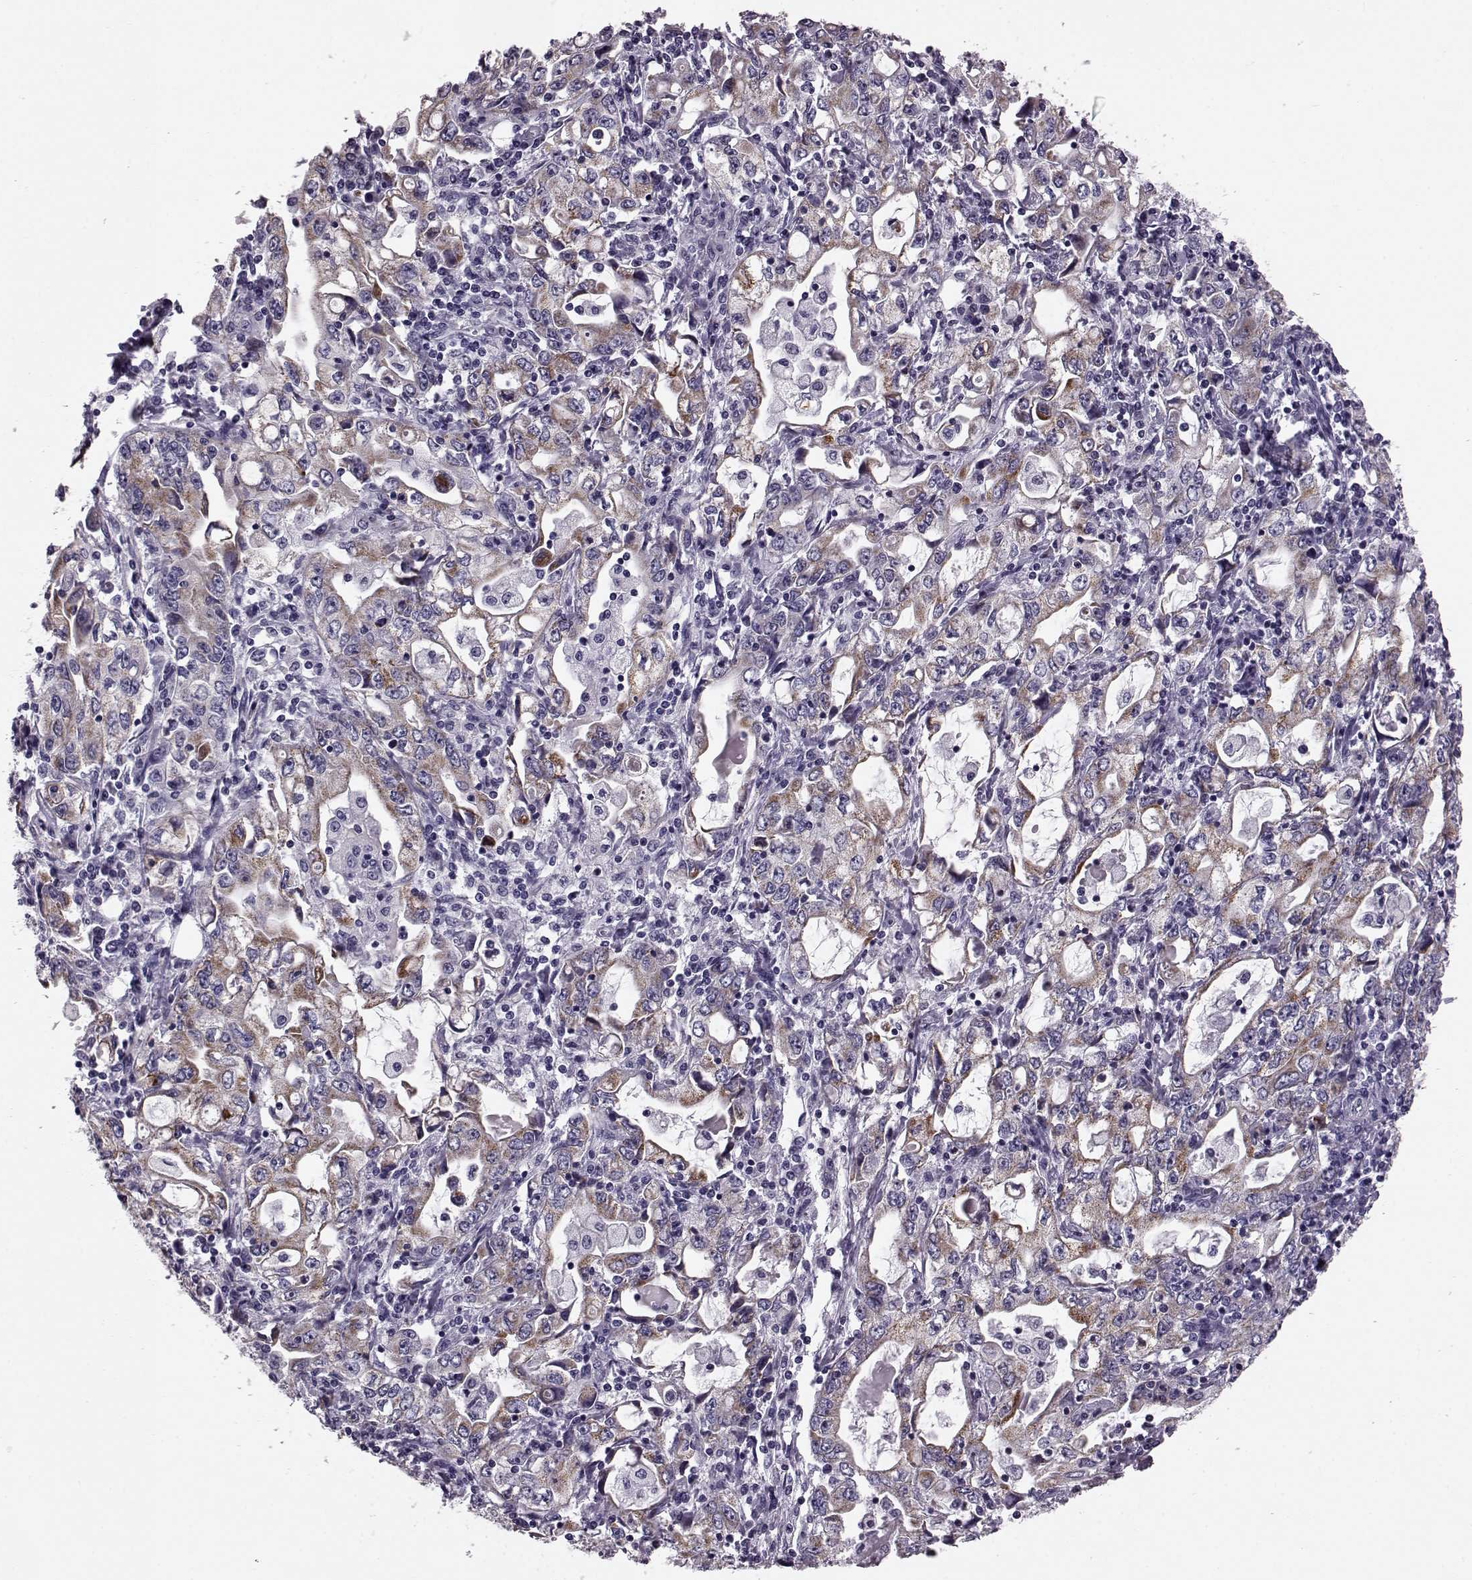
{"staining": {"intensity": "moderate", "quantity": ">75%", "location": "cytoplasmic/membranous"}, "tissue": "stomach cancer", "cell_type": "Tumor cells", "image_type": "cancer", "snomed": [{"axis": "morphology", "description": "Adenocarcinoma, NOS"}, {"axis": "topography", "description": "Stomach, lower"}], "caption": "Immunohistochemical staining of stomach cancer shows medium levels of moderate cytoplasmic/membranous expression in approximately >75% of tumor cells.", "gene": "RIMS2", "patient": {"sex": "female", "age": 72}}